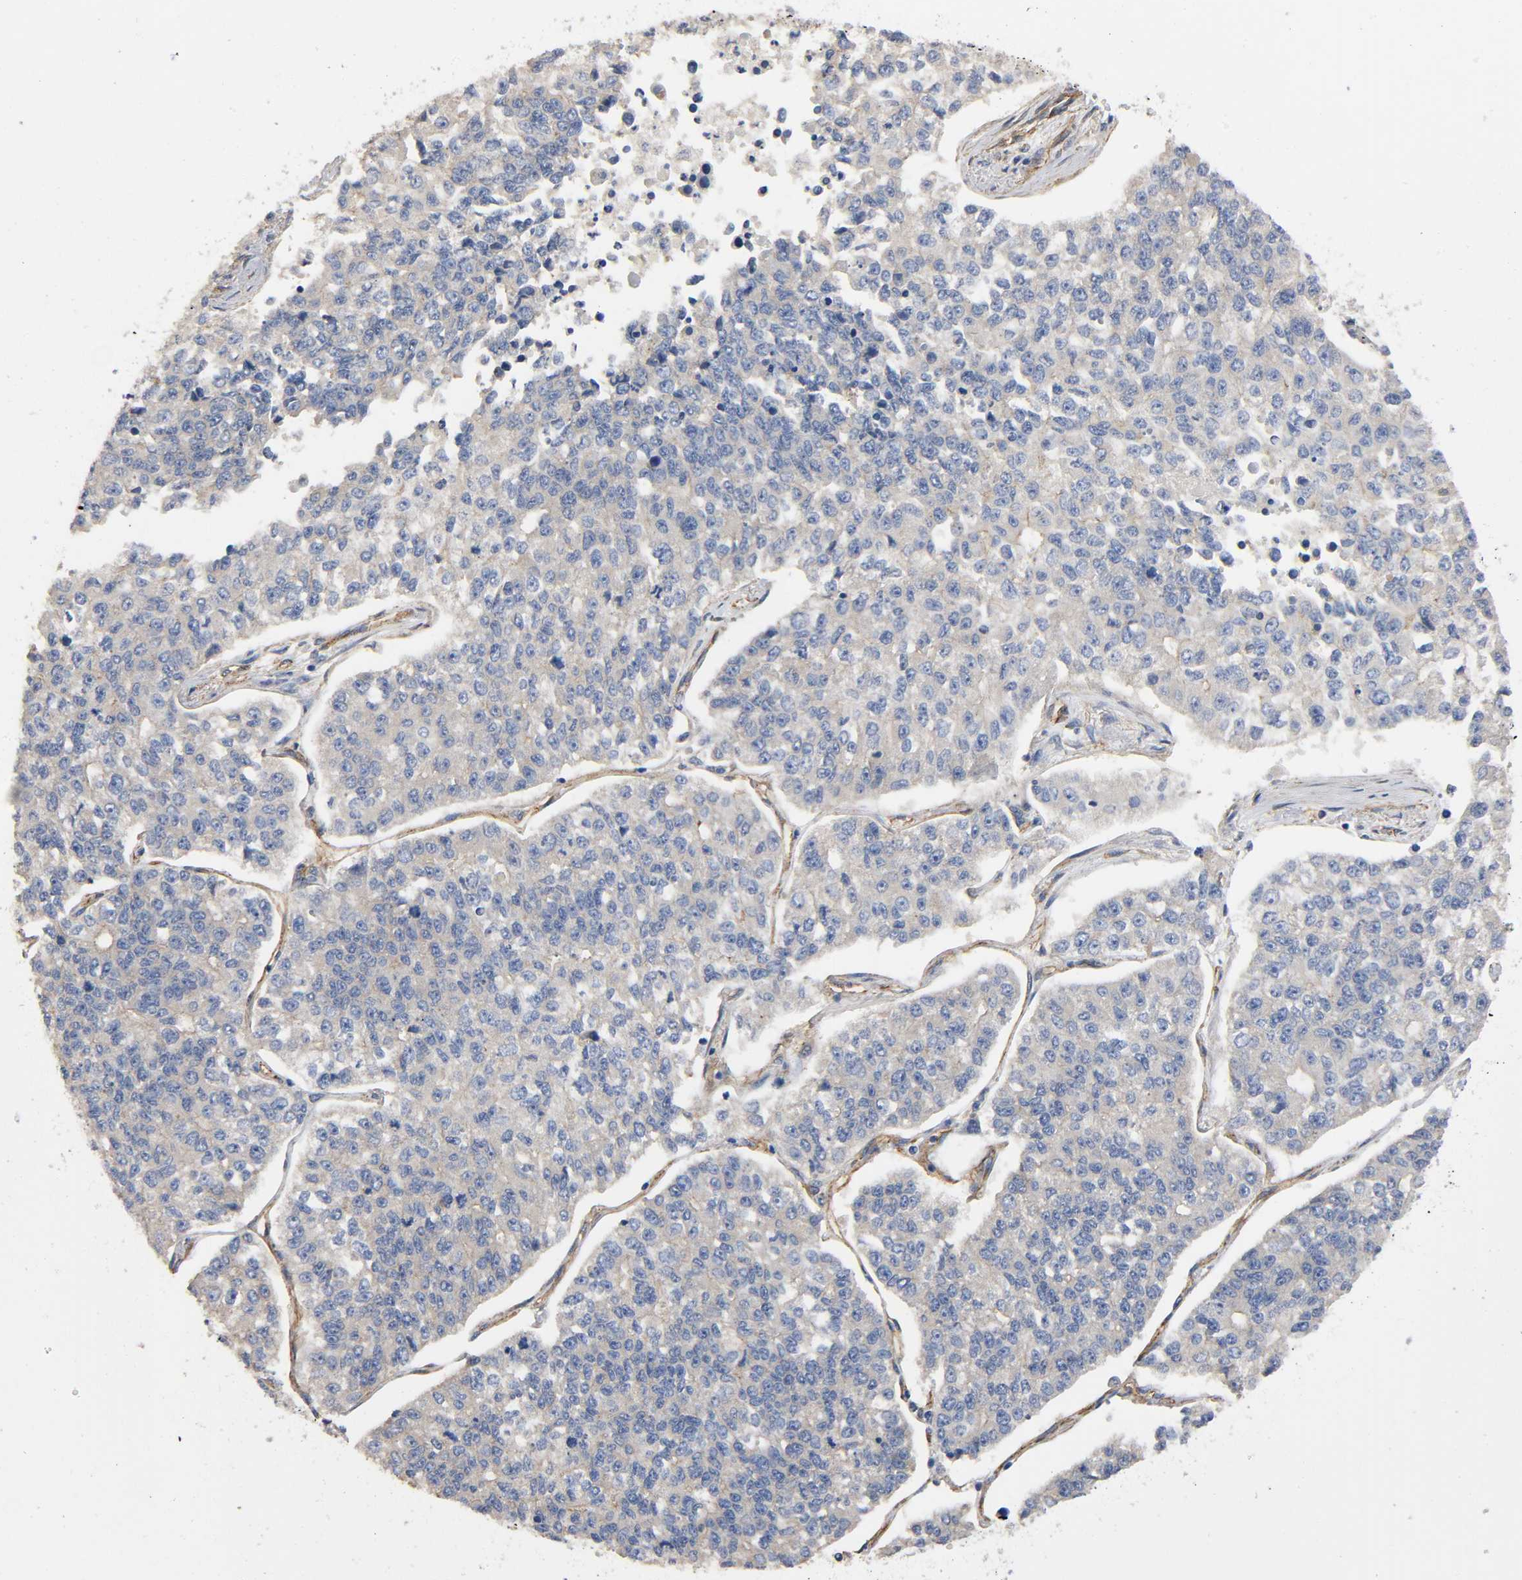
{"staining": {"intensity": "negative", "quantity": "none", "location": "none"}, "tissue": "lung cancer", "cell_type": "Tumor cells", "image_type": "cancer", "snomed": [{"axis": "morphology", "description": "Adenocarcinoma, NOS"}, {"axis": "topography", "description": "Lung"}], "caption": "Human lung adenocarcinoma stained for a protein using immunohistochemistry displays no positivity in tumor cells.", "gene": "MARS1", "patient": {"sex": "male", "age": 49}}